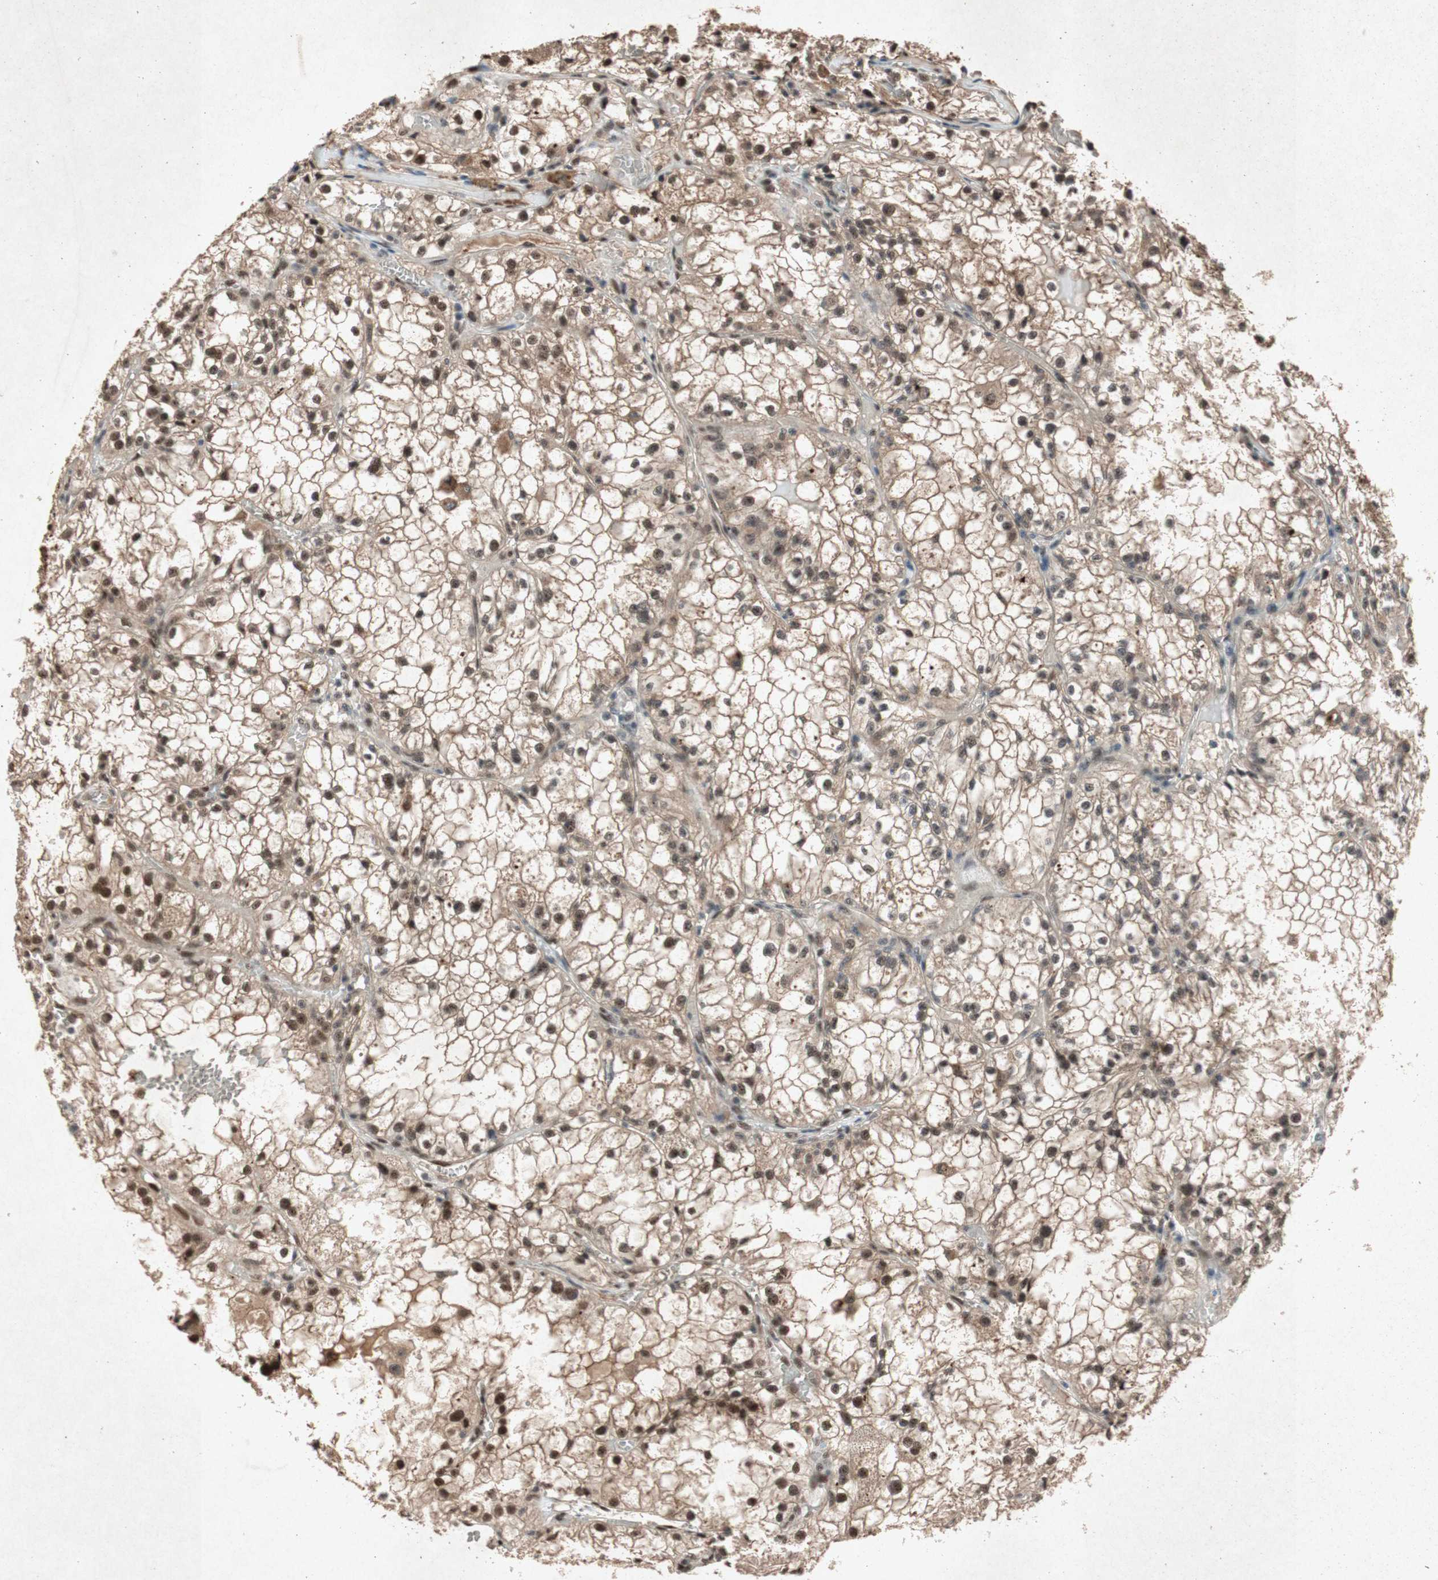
{"staining": {"intensity": "strong", "quantity": ">75%", "location": "nuclear"}, "tissue": "renal cancer", "cell_type": "Tumor cells", "image_type": "cancer", "snomed": [{"axis": "morphology", "description": "Adenocarcinoma, NOS"}, {"axis": "topography", "description": "Kidney"}], "caption": "Renal cancer (adenocarcinoma) stained with DAB IHC displays high levels of strong nuclear positivity in about >75% of tumor cells.", "gene": "PML", "patient": {"sex": "male", "age": 56}}